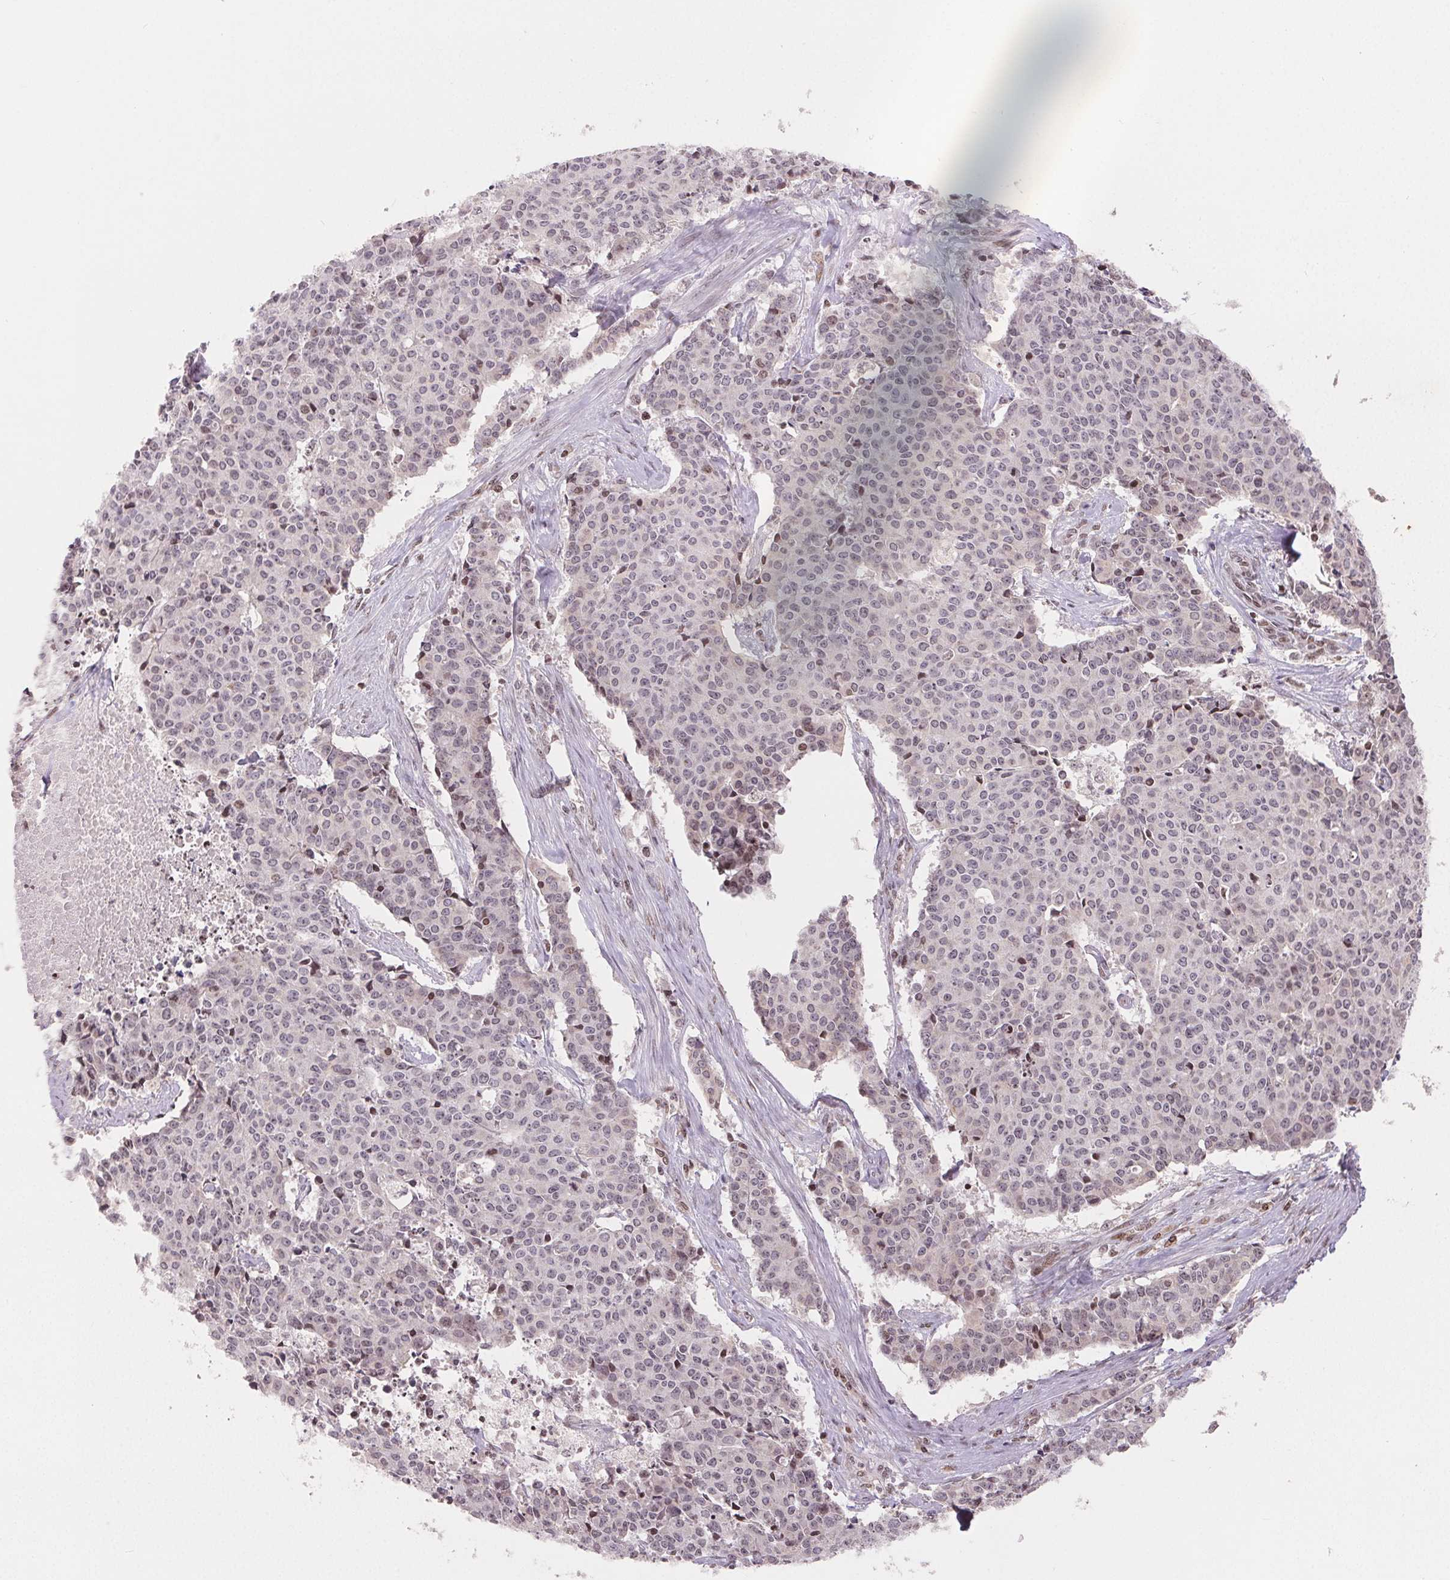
{"staining": {"intensity": "negative", "quantity": "none", "location": "none"}, "tissue": "cervical cancer", "cell_type": "Tumor cells", "image_type": "cancer", "snomed": [{"axis": "morphology", "description": "Squamous cell carcinoma, NOS"}, {"axis": "topography", "description": "Cervix"}], "caption": "IHC image of squamous cell carcinoma (cervical) stained for a protein (brown), which exhibits no staining in tumor cells. (DAB immunohistochemistry, high magnification).", "gene": "MAPKAPK2", "patient": {"sex": "female", "age": 28}}